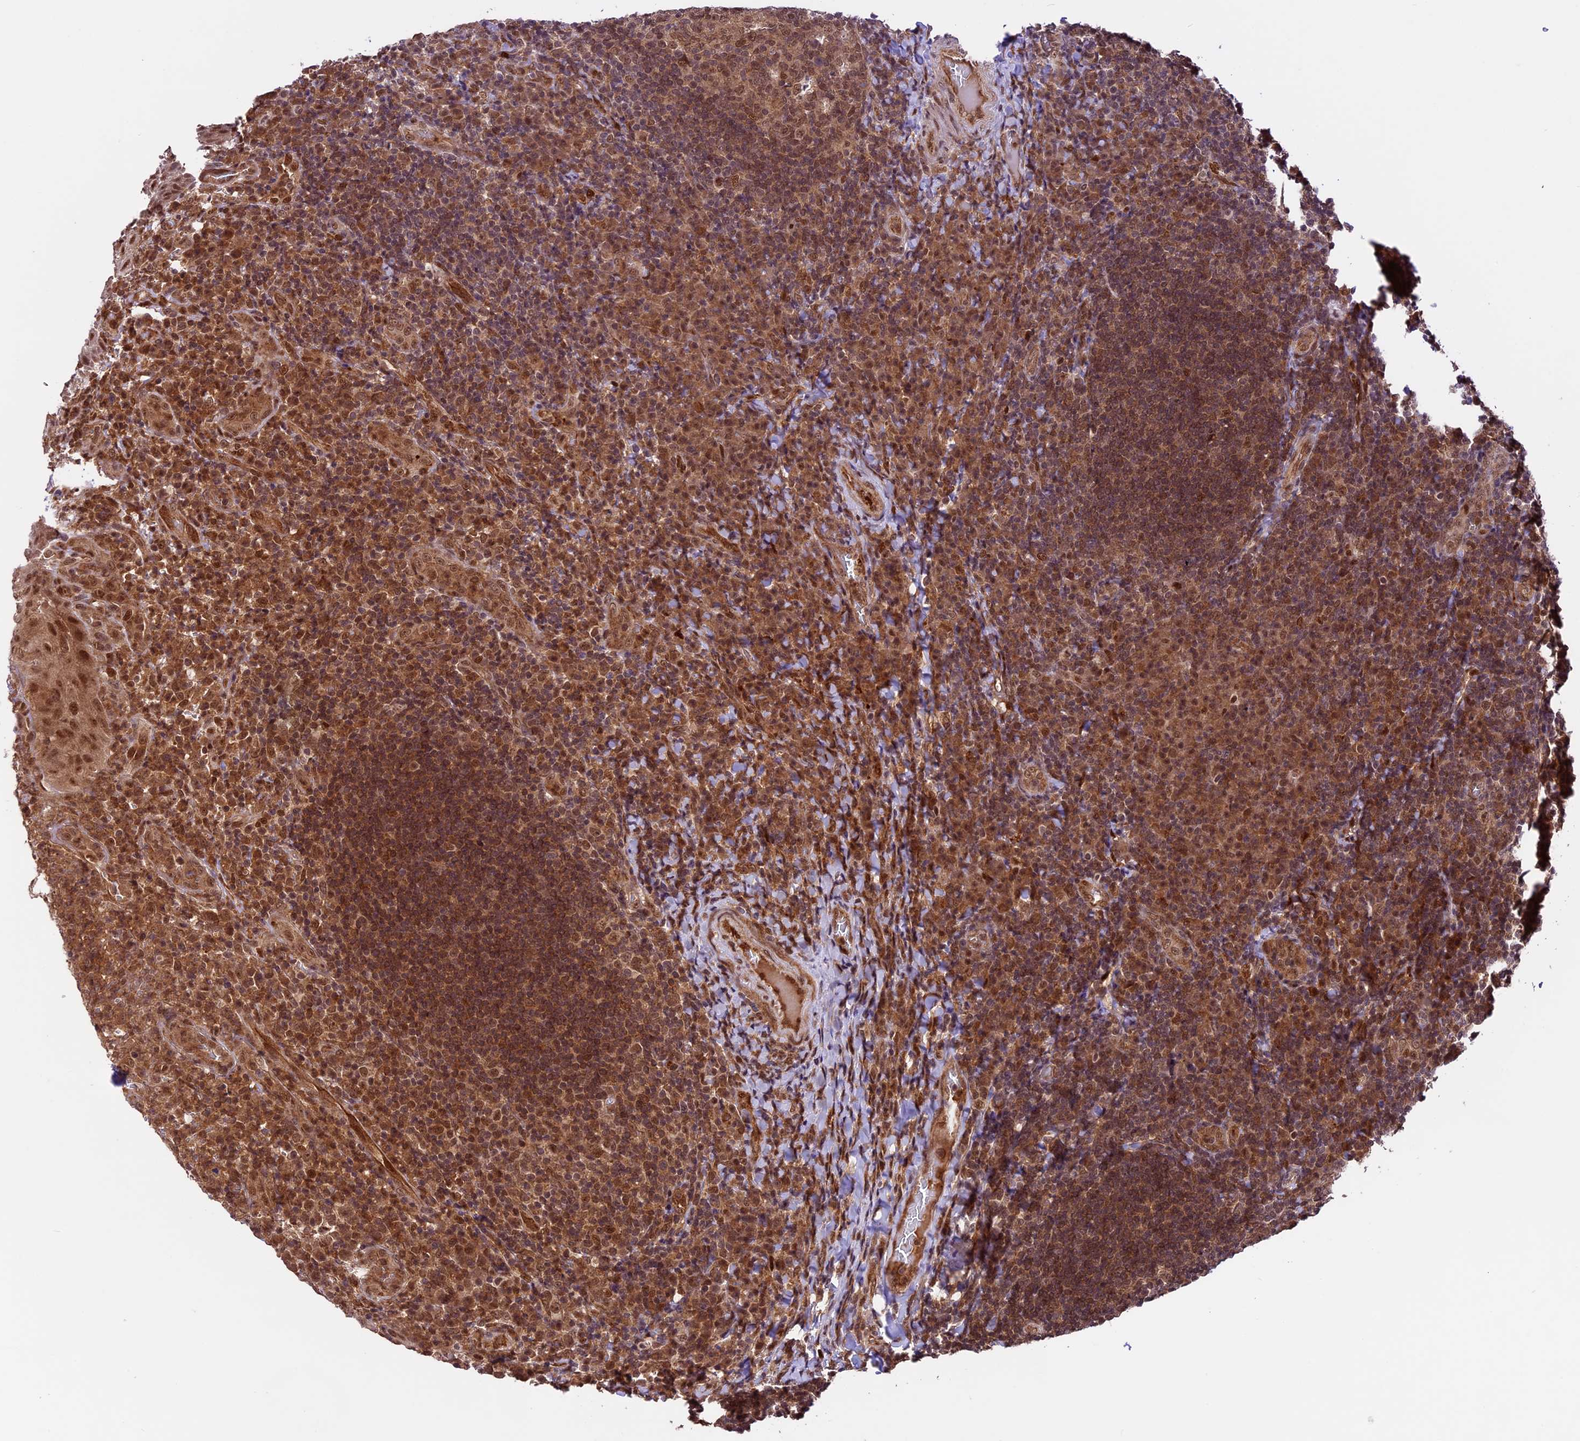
{"staining": {"intensity": "moderate", "quantity": ">75%", "location": "cytoplasmic/membranous,nuclear"}, "tissue": "tonsil", "cell_type": "Germinal center cells", "image_type": "normal", "snomed": [{"axis": "morphology", "description": "Normal tissue, NOS"}, {"axis": "topography", "description": "Tonsil"}], "caption": "This photomicrograph shows immunohistochemistry staining of benign human tonsil, with medium moderate cytoplasmic/membranous,nuclear expression in about >75% of germinal center cells.", "gene": "DHX38", "patient": {"sex": "male", "age": 17}}